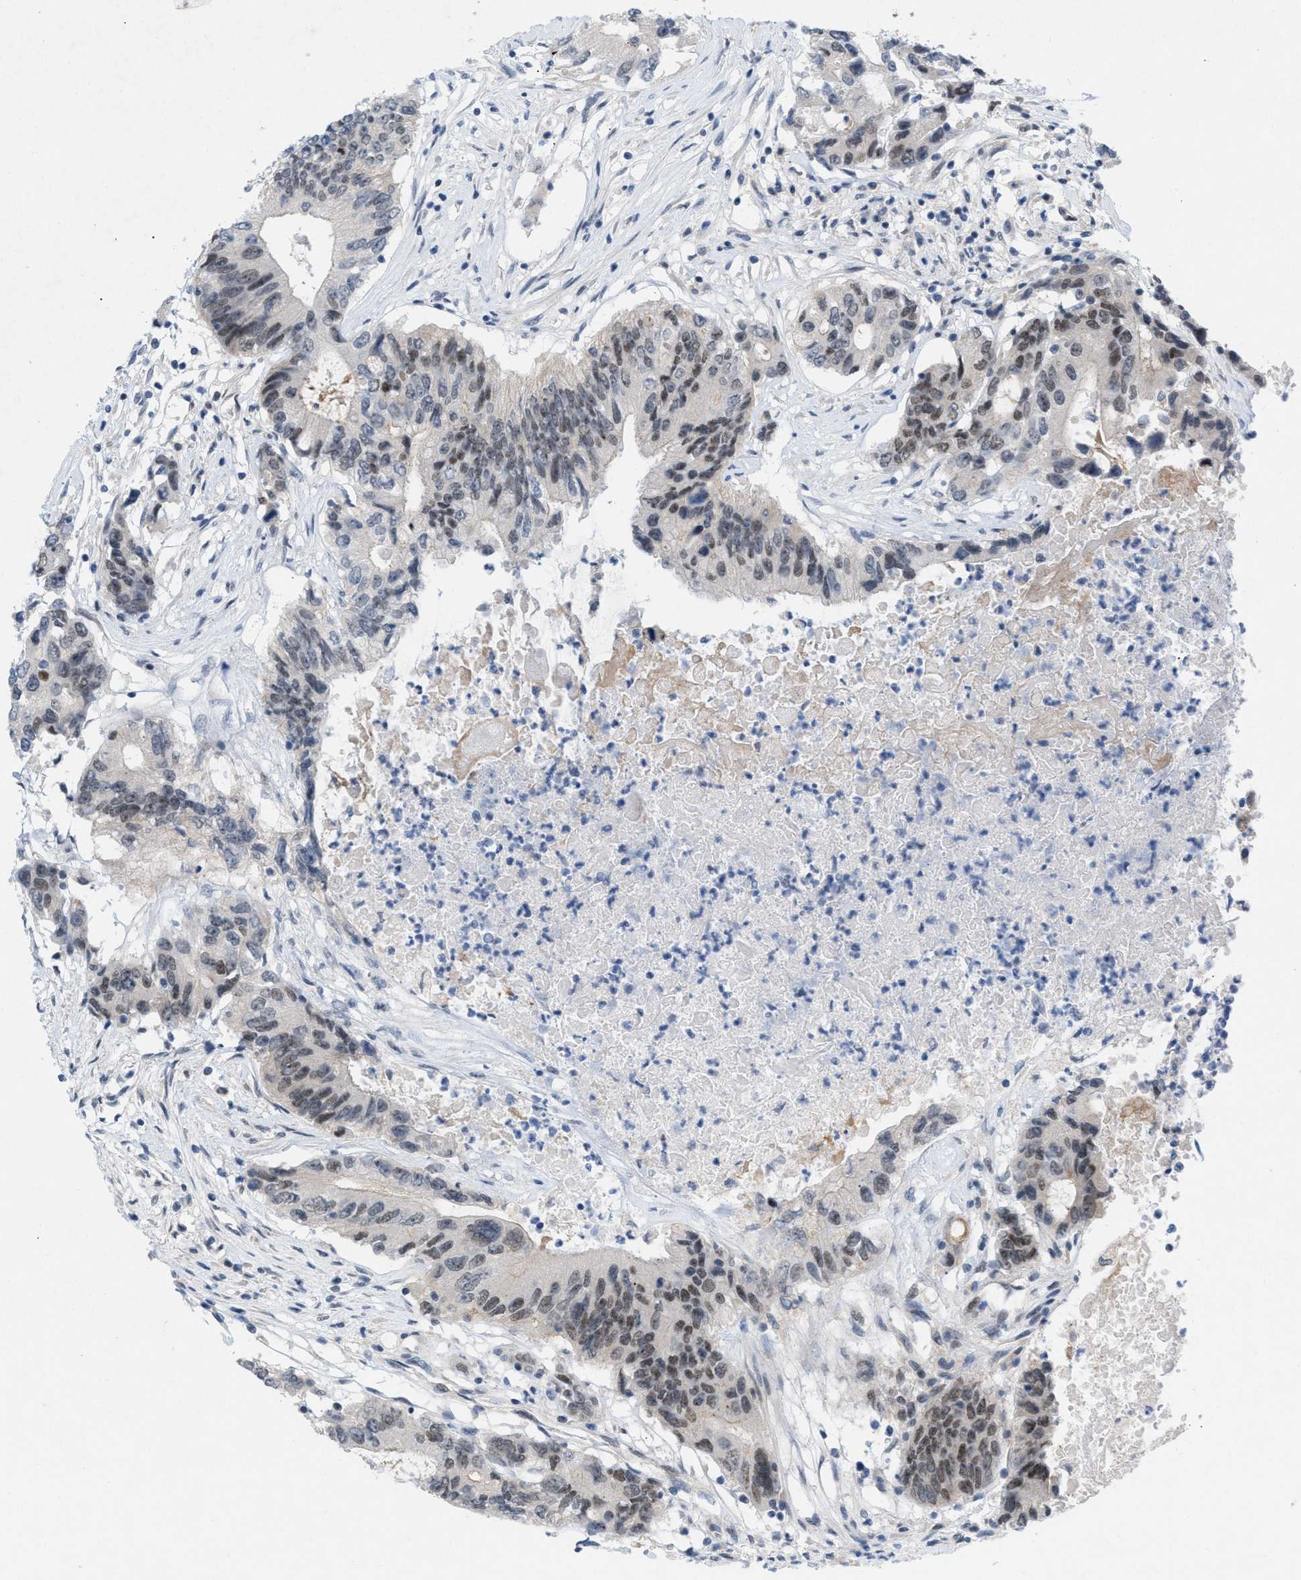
{"staining": {"intensity": "moderate", "quantity": "25%-75%", "location": "nuclear"}, "tissue": "colorectal cancer", "cell_type": "Tumor cells", "image_type": "cancer", "snomed": [{"axis": "morphology", "description": "Adenocarcinoma, NOS"}, {"axis": "topography", "description": "Colon"}], "caption": "Colorectal cancer (adenocarcinoma) stained with DAB immunohistochemistry demonstrates medium levels of moderate nuclear expression in approximately 25%-75% of tumor cells. The protein is shown in brown color, while the nuclei are stained blue.", "gene": "WIPI2", "patient": {"sex": "female", "age": 77}}